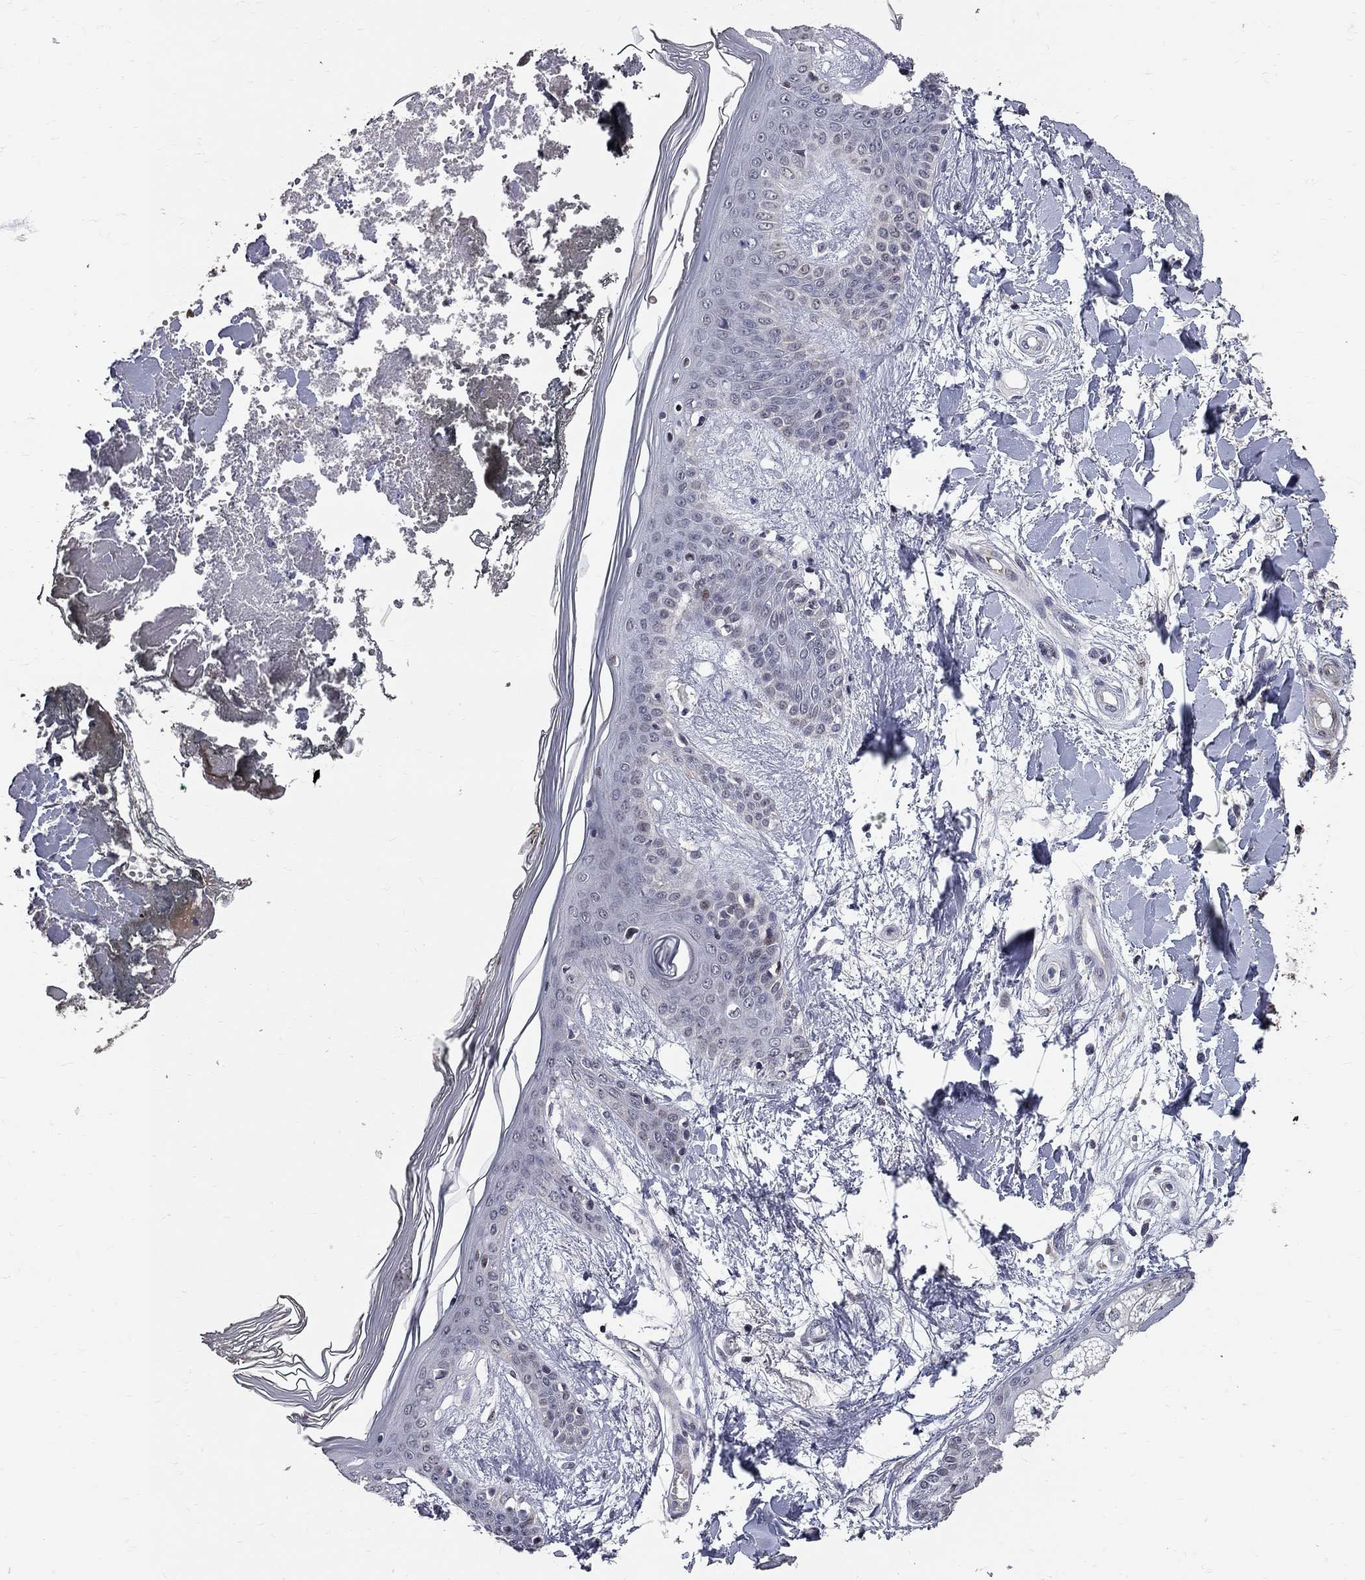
{"staining": {"intensity": "negative", "quantity": "none", "location": "none"}, "tissue": "skin", "cell_type": "Fibroblasts", "image_type": "normal", "snomed": [{"axis": "morphology", "description": "Normal tissue, NOS"}, {"axis": "topography", "description": "Skin"}], "caption": "Histopathology image shows no protein positivity in fibroblasts of benign skin. The staining was performed using DAB (3,3'-diaminobenzidine) to visualize the protein expression in brown, while the nuclei were stained in blue with hematoxylin (Magnification: 20x).", "gene": "HDAC3", "patient": {"sex": "female", "age": 34}}